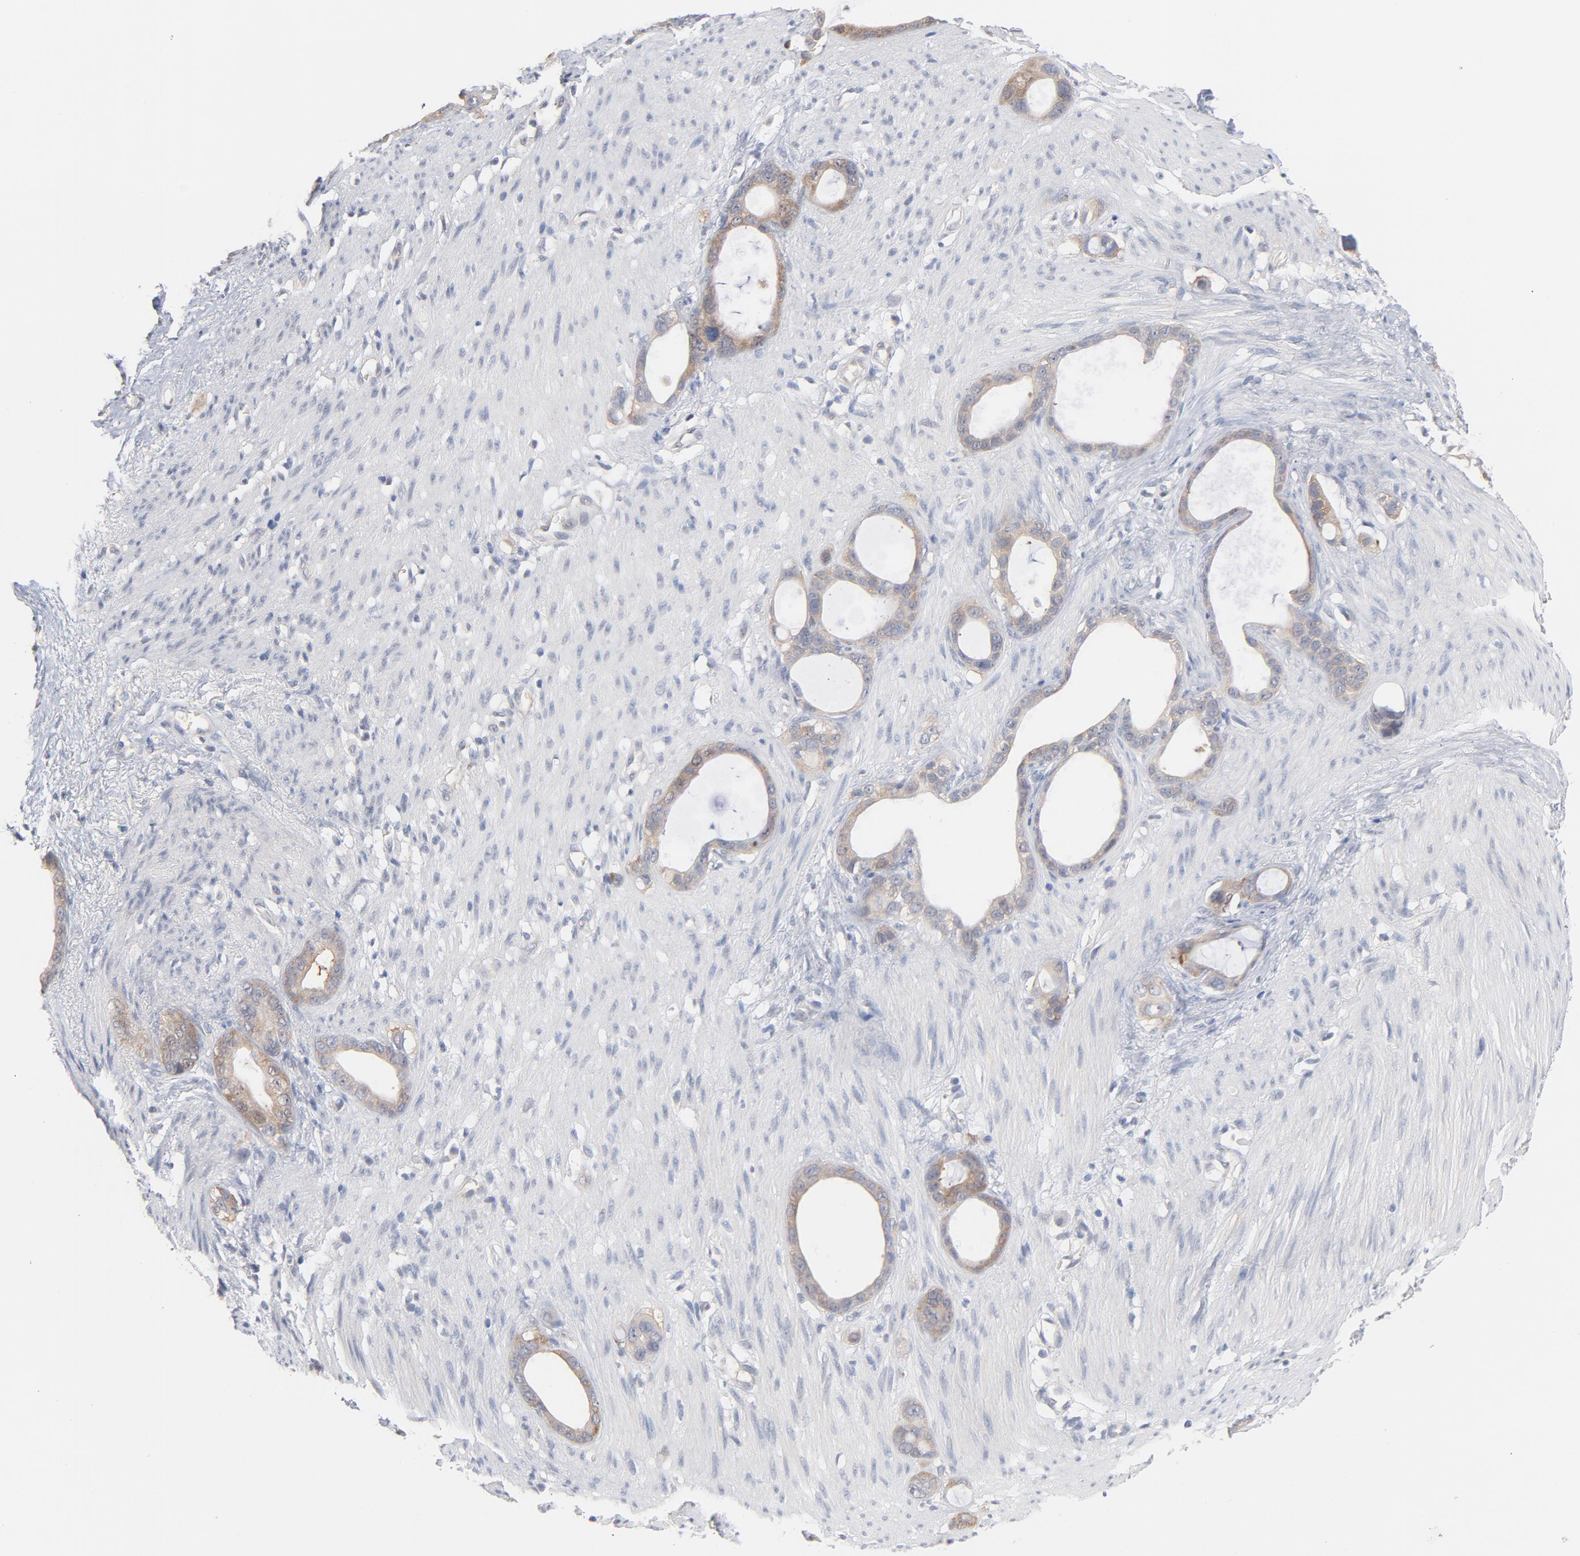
{"staining": {"intensity": "weak", "quantity": ">75%", "location": "cytoplasmic/membranous"}, "tissue": "stomach cancer", "cell_type": "Tumor cells", "image_type": "cancer", "snomed": [{"axis": "morphology", "description": "Adenocarcinoma, NOS"}, {"axis": "topography", "description": "Stomach"}], "caption": "Immunohistochemical staining of human adenocarcinoma (stomach) reveals low levels of weak cytoplasmic/membranous expression in about >75% of tumor cells. The protein of interest is shown in brown color, while the nuclei are stained blue.", "gene": "UBL4A", "patient": {"sex": "female", "age": 75}}